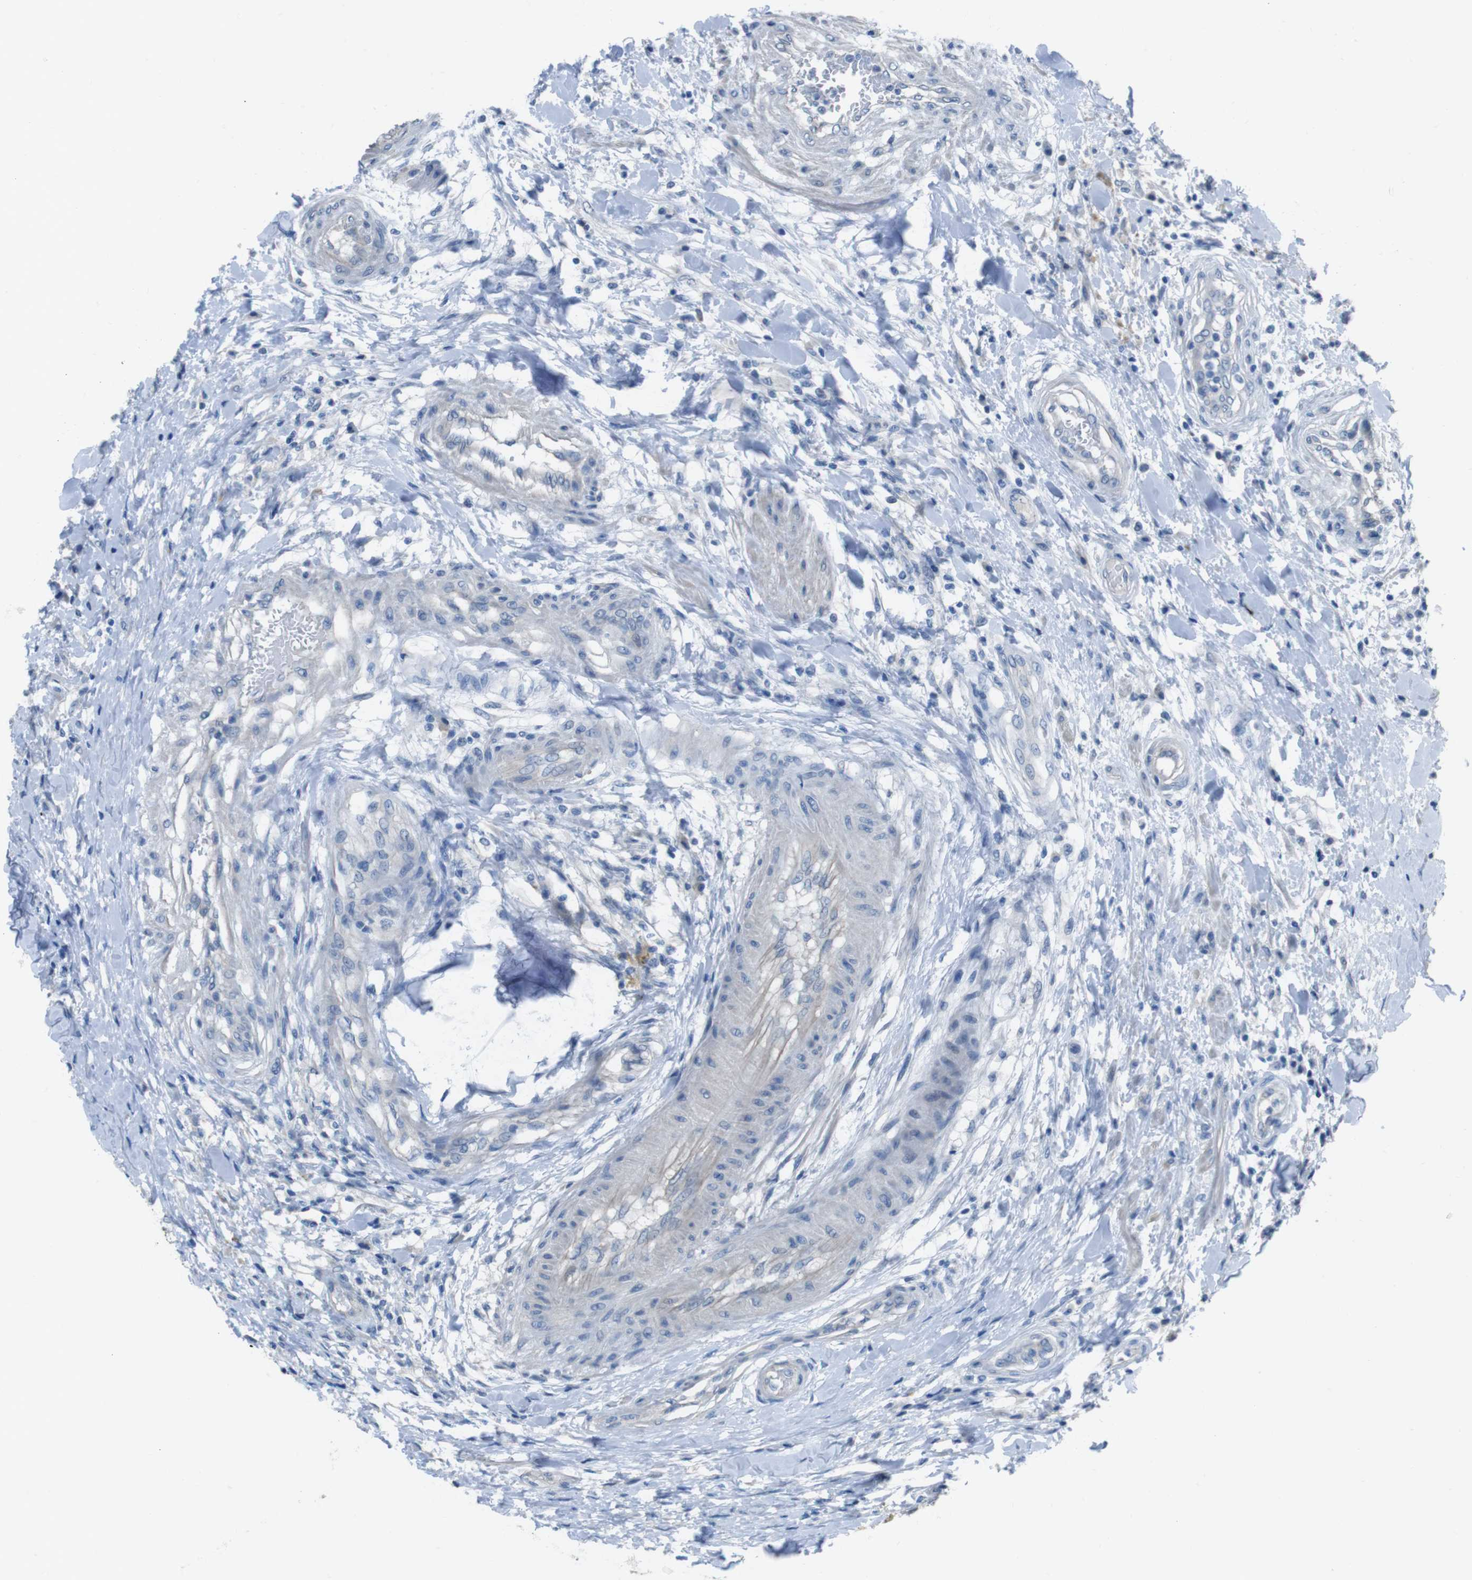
{"staining": {"intensity": "negative", "quantity": "none", "location": "none"}, "tissue": "testis cancer", "cell_type": "Tumor cells", "image_type": "cancer", "snomed": [{"axis": "morphology", "description": "Seminoma, NOS"}, {"axis": "topography", "description": "Testis"}], "caption": "DAB immunohistochemical staining of human testis cancer displays no significant expression in tumor cells.", "gene": "CYP2C8", "patient": {"sex": "male", "age": 59}}